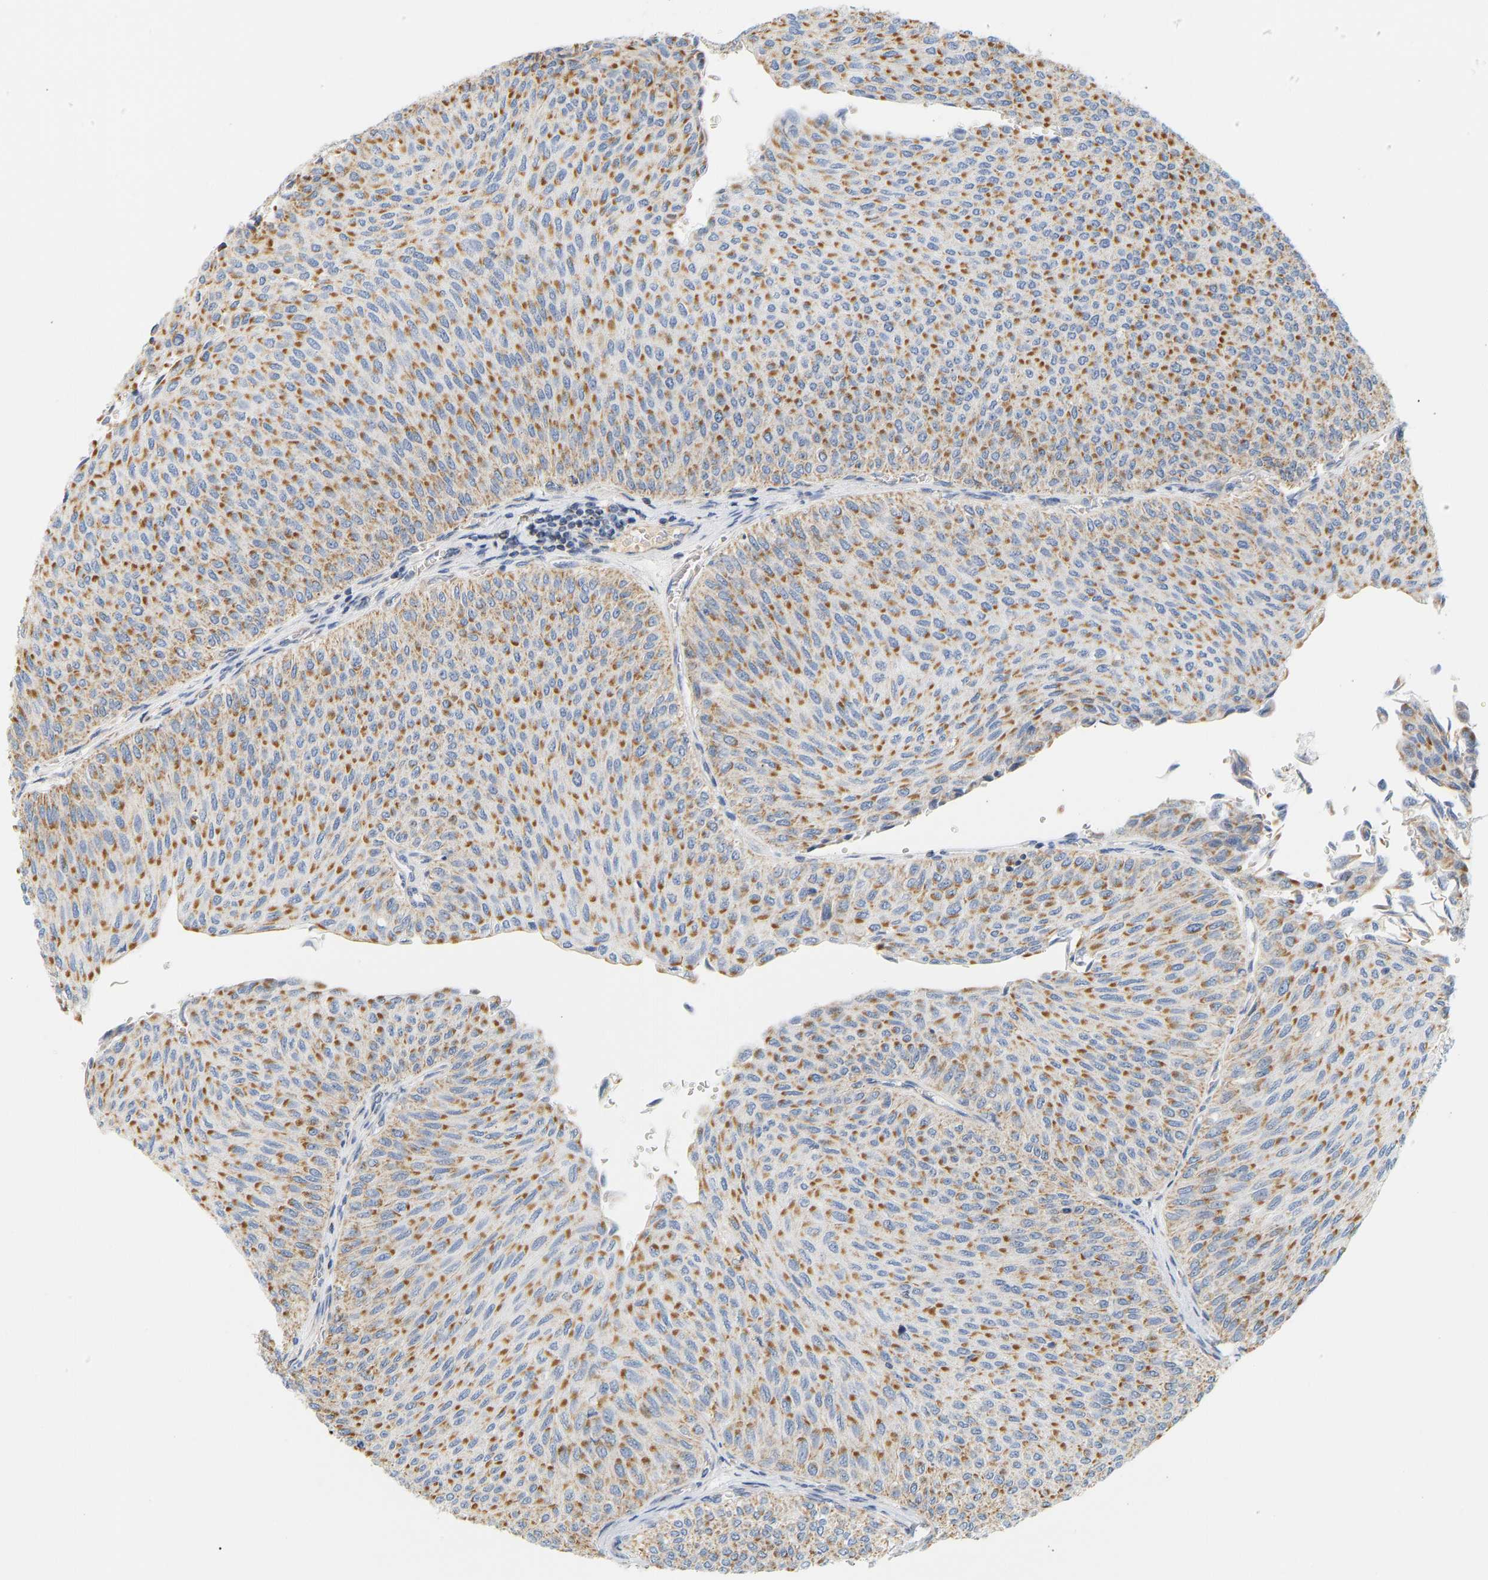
{"staining": {"intensity": "moderate", "quantity": ">75%", "location": "cytoplasmic/membranous"}, "tissue": "urothelial cancer", "cell_type": "Tumor cells", "image_type": "cancer", "snomed": [{"axis": "morphology", "description": "Urothelial carcinoma, Low grade"}, {"axis": "topography", "description": "Urinary bladder"}], "caption": "Protein staining by IHC exhibits moderate cytoplasmic/membranous staining in about >75% of tumor cells in low-grade urothelial carcinoma.", "gene": "GRPEL2", "patient": {"sex": "male", "age": 78}}